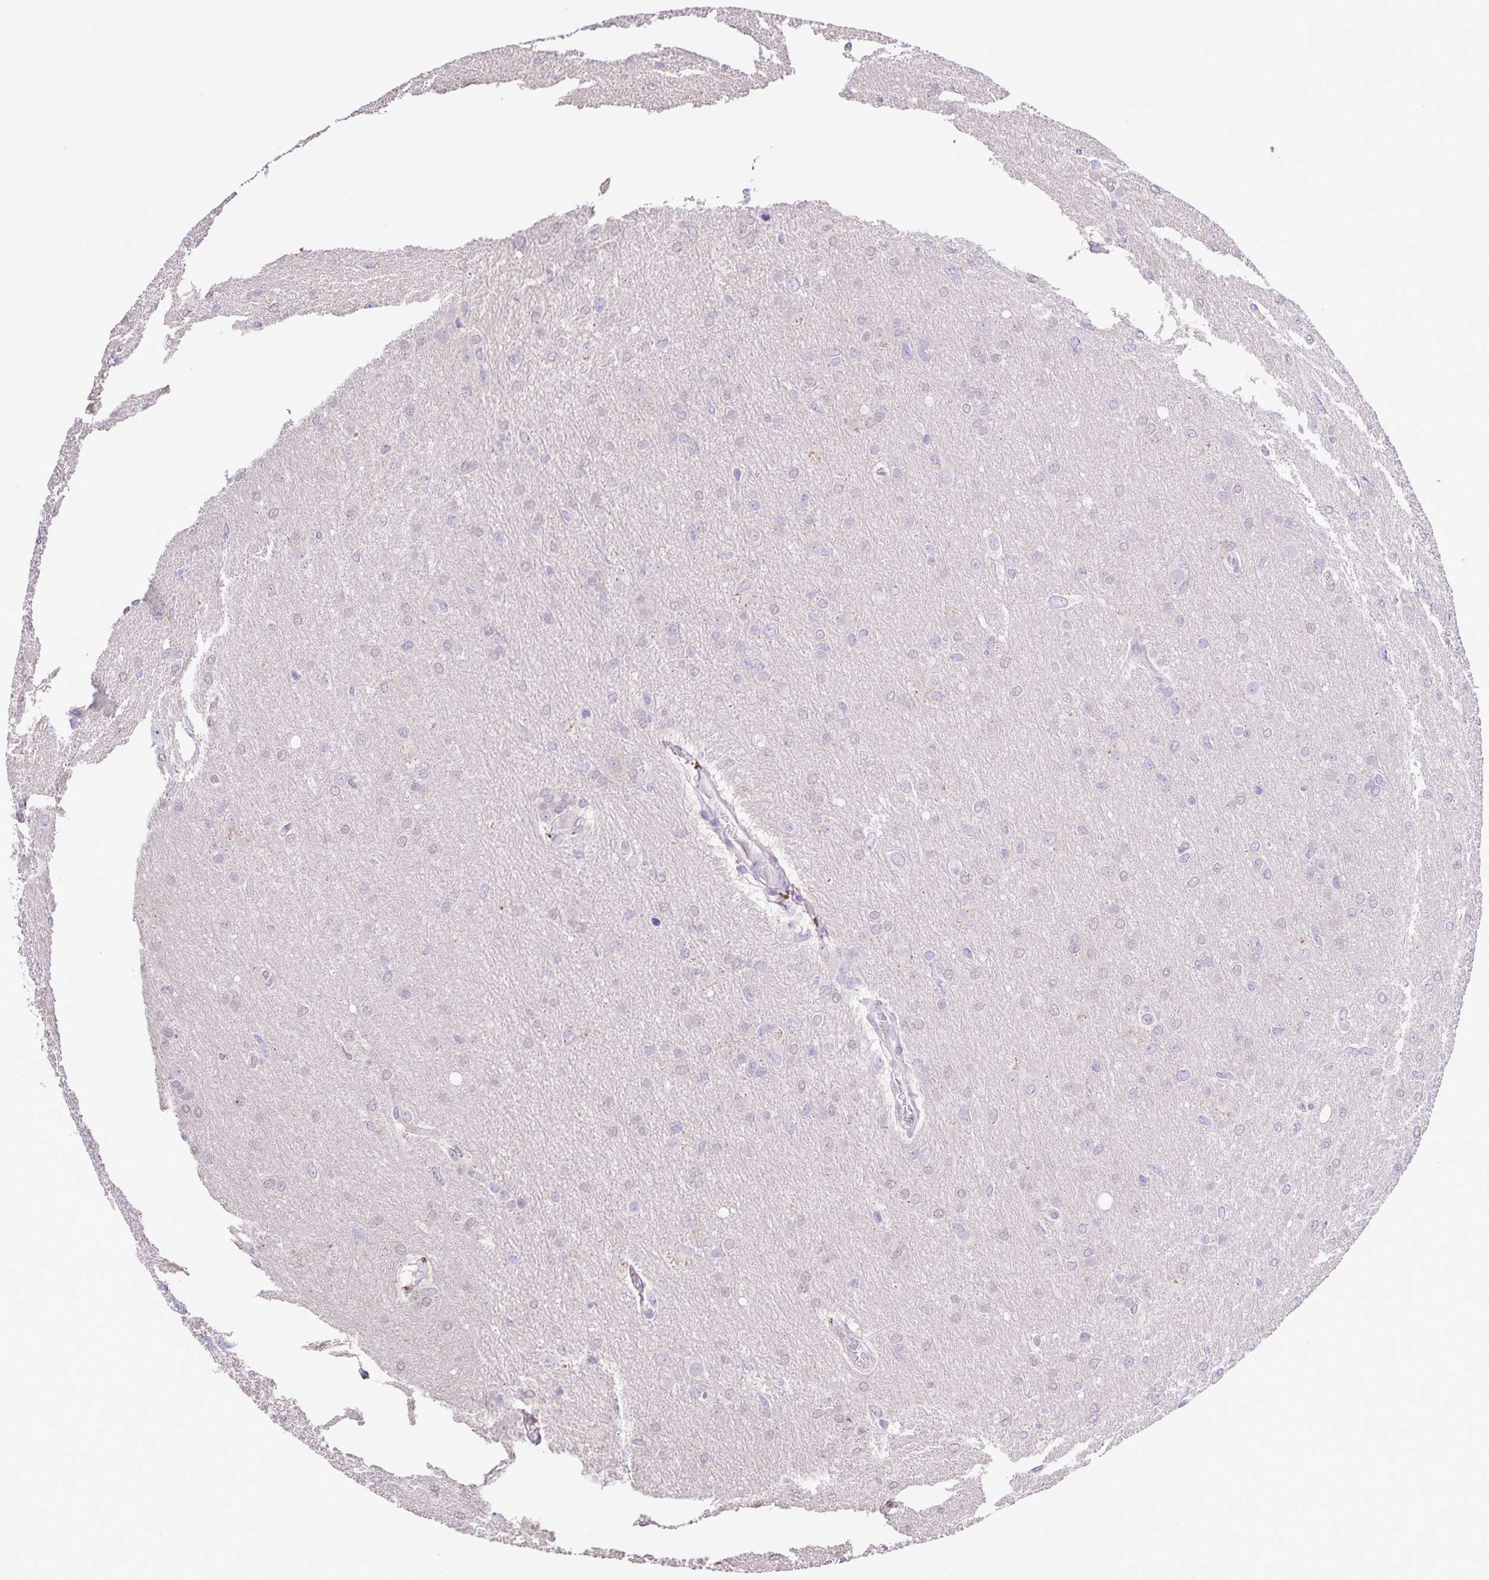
{"staining": {"intensity": "negative", "quantity": "none", "location": "none"}, "tissue": "glioma", "cell_type": "Tumor cells", "image_type": "cancer", "snomed": [{"axis": "morphology", "description": "Glioma, malignant, High grade"}, {"axis": "topography", "description": "Brain"}], "caption": "A high-resolution image shows immunohistochemistry (IHC) staining of glioma, which exhibits no significant positivity in tumor cells.", "gene": "ONECUT2", "patient": {"sex": "male", "age": 53}}